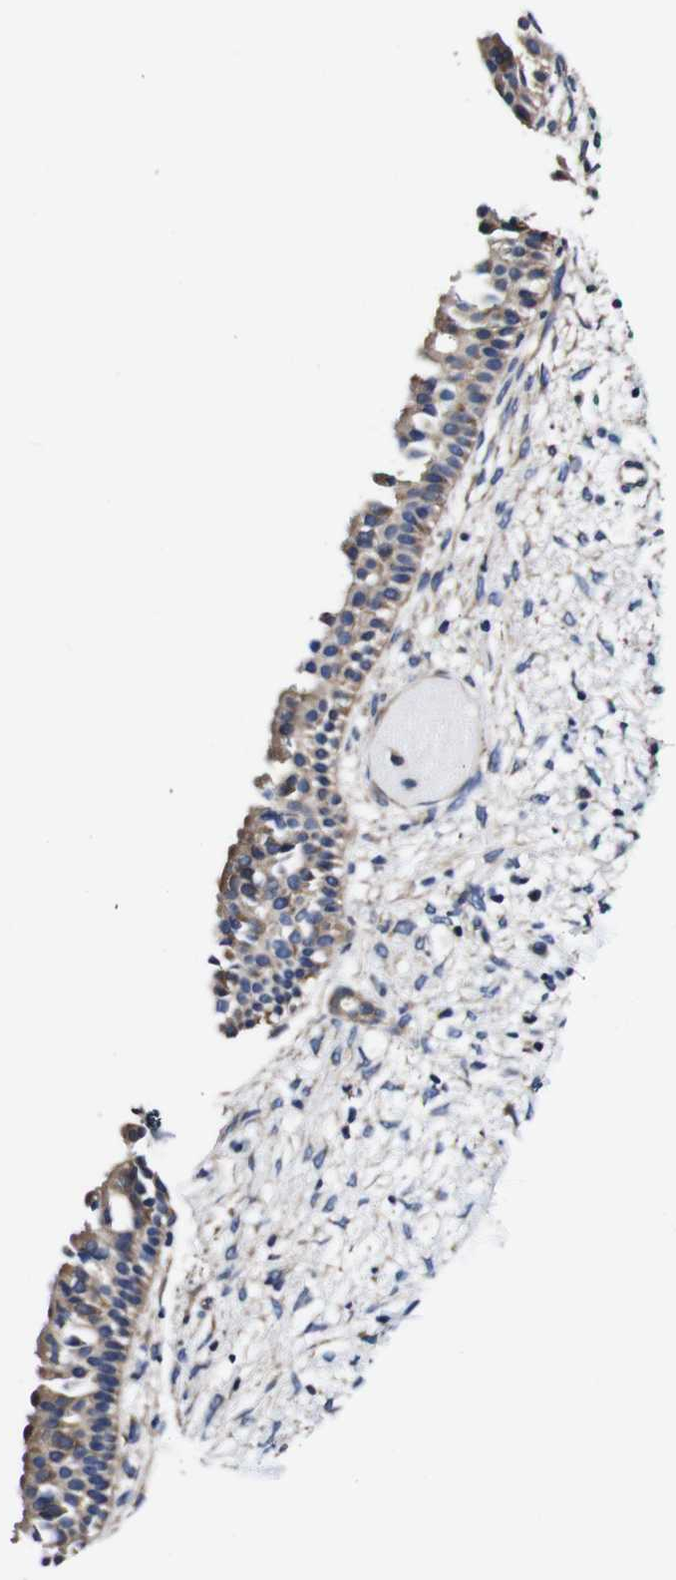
{"staining": {"intensity": "weak", "quantity": ">75%", "location": "cytoplasmic/membranous"}, "tissue": "nasopharynx", "cell_type": "Respiratory epithelial cells", "image_type": "normal", "snomed": [{"axis": "morphology", "description": "Normal tissue, NOS"}, {"axis": "topography", "description": "Nasopharynx"}], "caption": "Nasopharynx stained with DAB IHC demonstrates low levels of weak cytoplasmic/membranous expression in about >75% of respiratory epithelial cells. The protein of interest is stained brown, and the nuclei are stained in blue (DAB (3,3'-diaminobenzidine) IHC with brightfield microscopy, high magnification).", "gene": "PDCD6IP", "patient": {"sex": "male", "age": 22}}